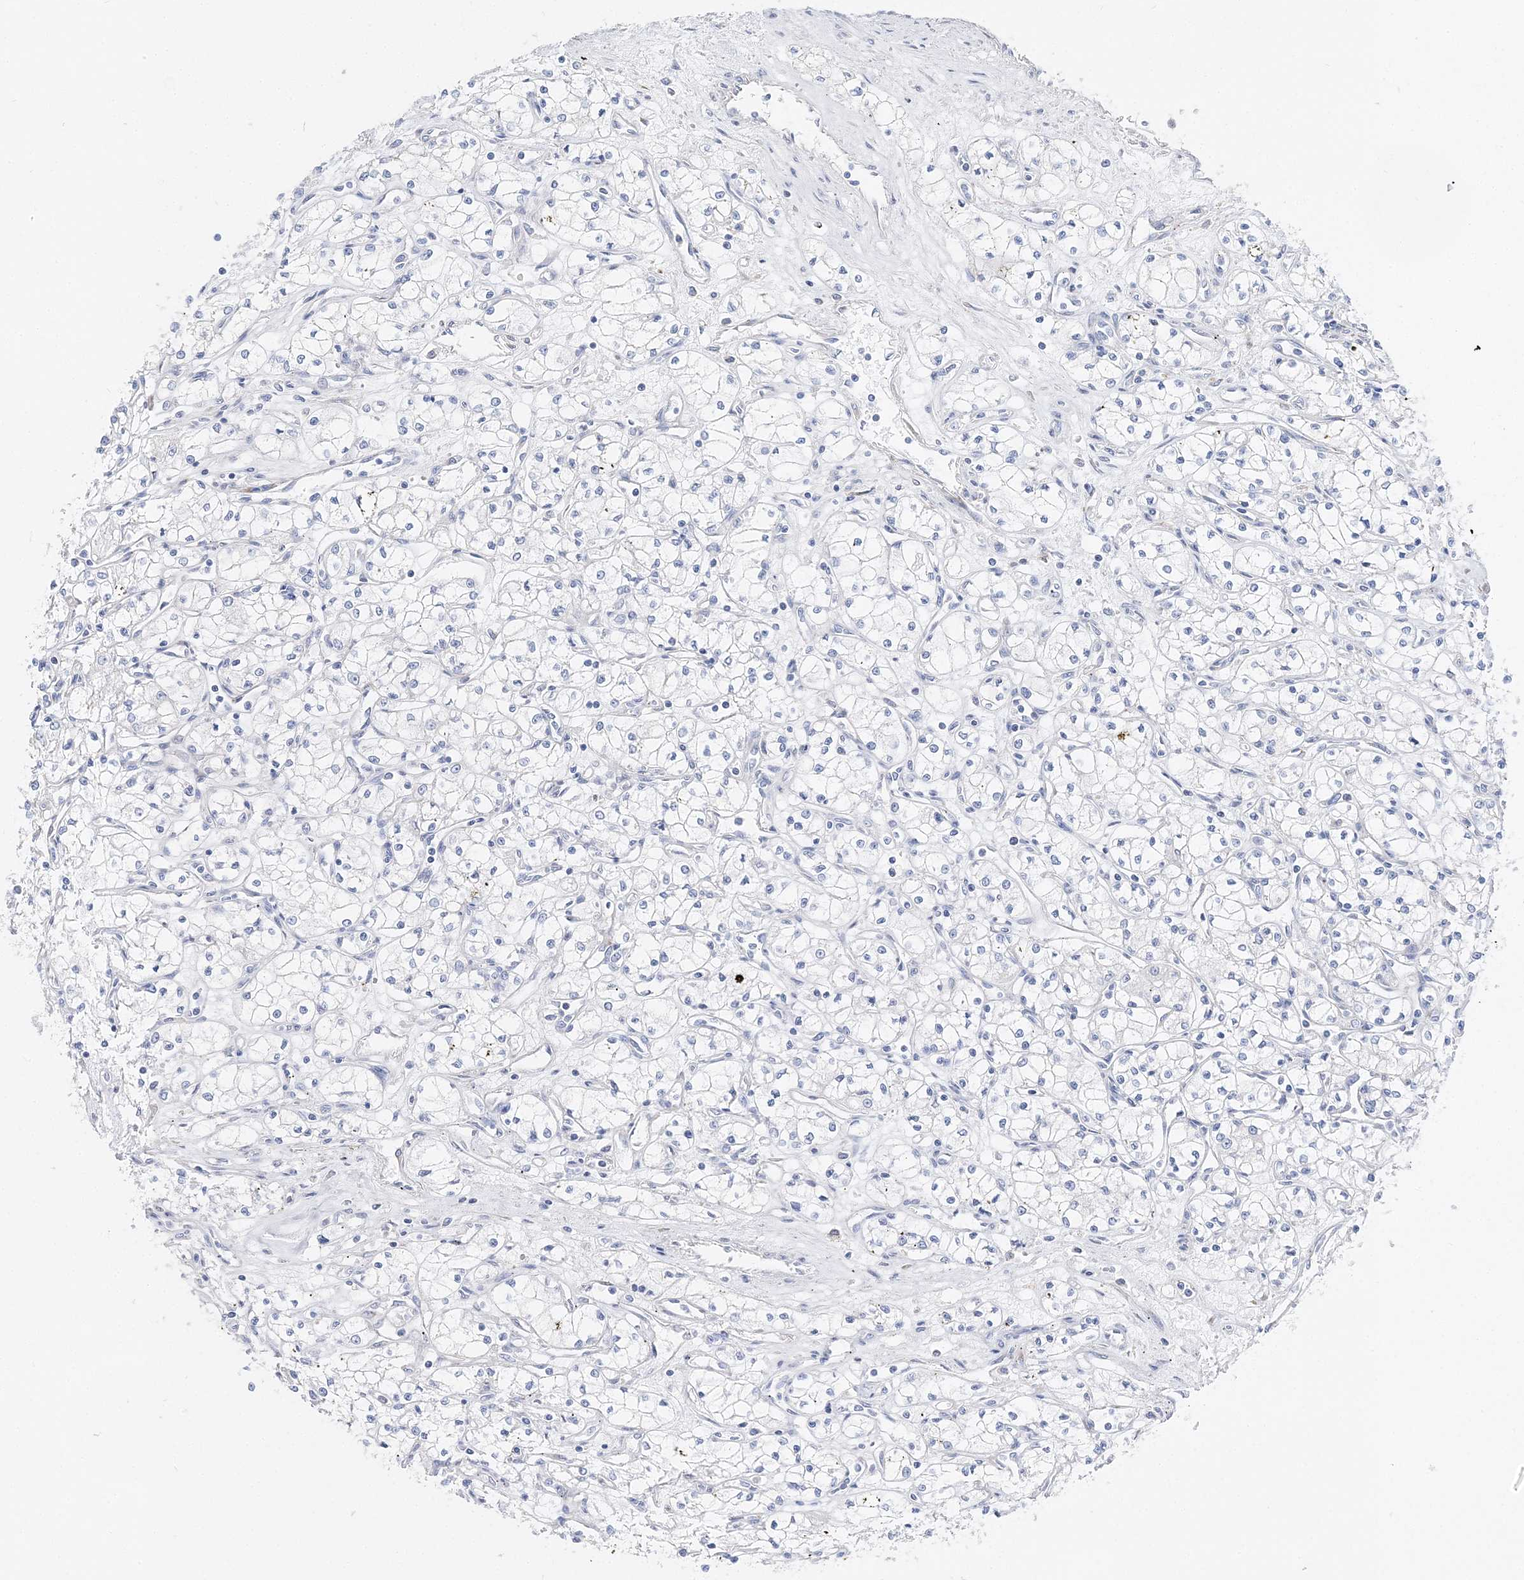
{"staining": {"intensity": "negative", "quantity": "none", "location": "none"}, "tissue": "renal cancer", "cell_type": "Tumor cells", "image_type": "cancer", "snomed": [{"axis": "morphology", "description": "Adenocarcinoma, NOS"}, {"axis": "topography", "description": "Kidney"}], "caption": "Renal adenocarcinoma stained for a protein using IHC shows no positivity tumor cells.", "gene": "TSPYL6", "patient": {"sex": "male", "age": 59}}